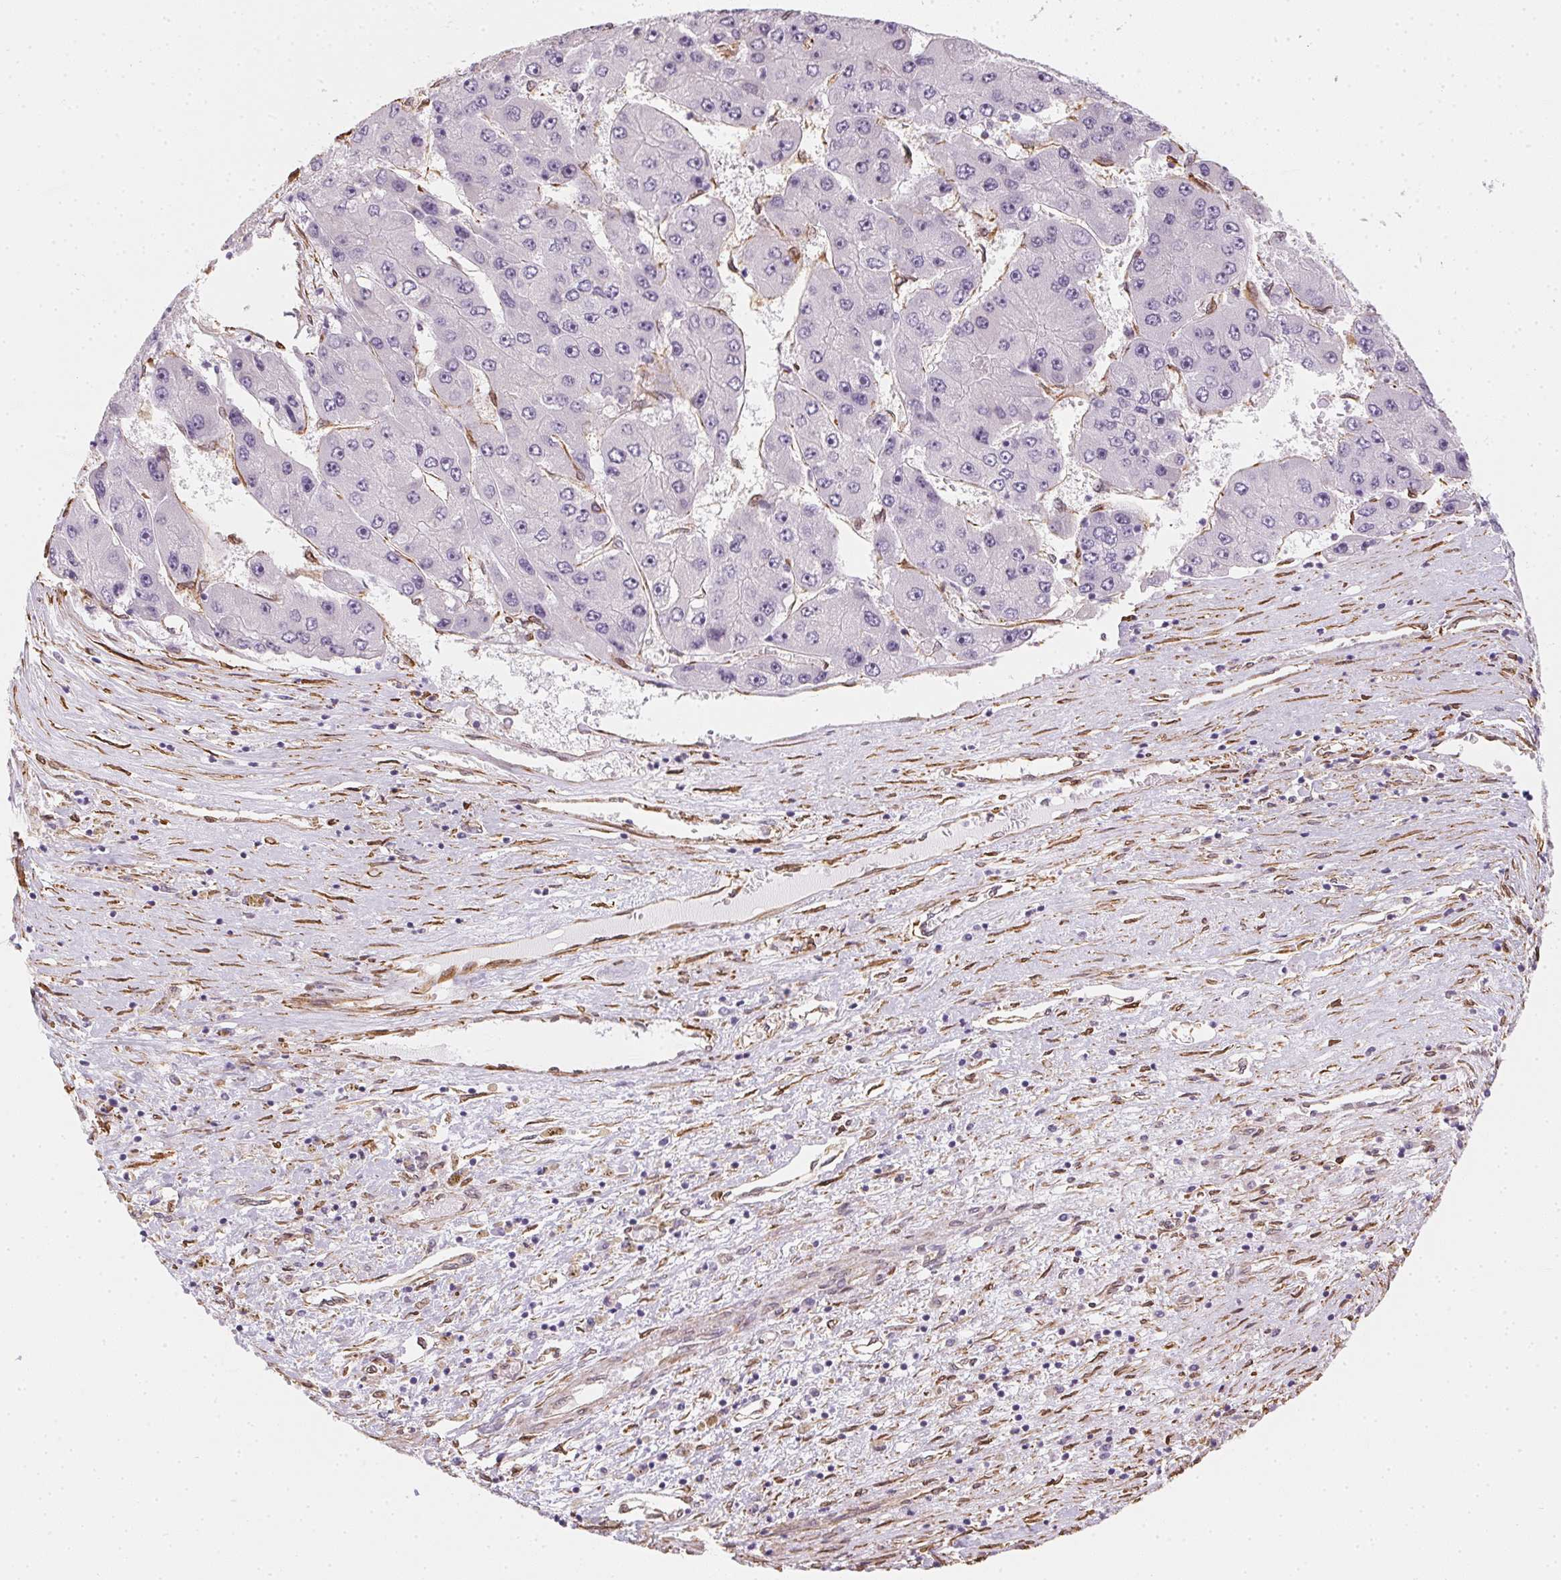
{"staining": {"intensity": "negative", "quantity": "none", "location": "none"}, "tissue": "liver cancer", "cell_type": "Tumor cells", "image_type": "cancer", "snomed": [{"axis": "morphology", "description": "Carcinoma, Hepatocellular, NOS"}, {"axis": "topography", "description": "Liver"}], "caption": "This micrograph is of liver cancer (hepatocellular carcinoma) stained with IHC to label a protein in brown with the nuclei are counter-stained blue. There is no expression in tumor cells.", "gene": "RSBN1", "patient": {"sex": "female", "age": 61}}